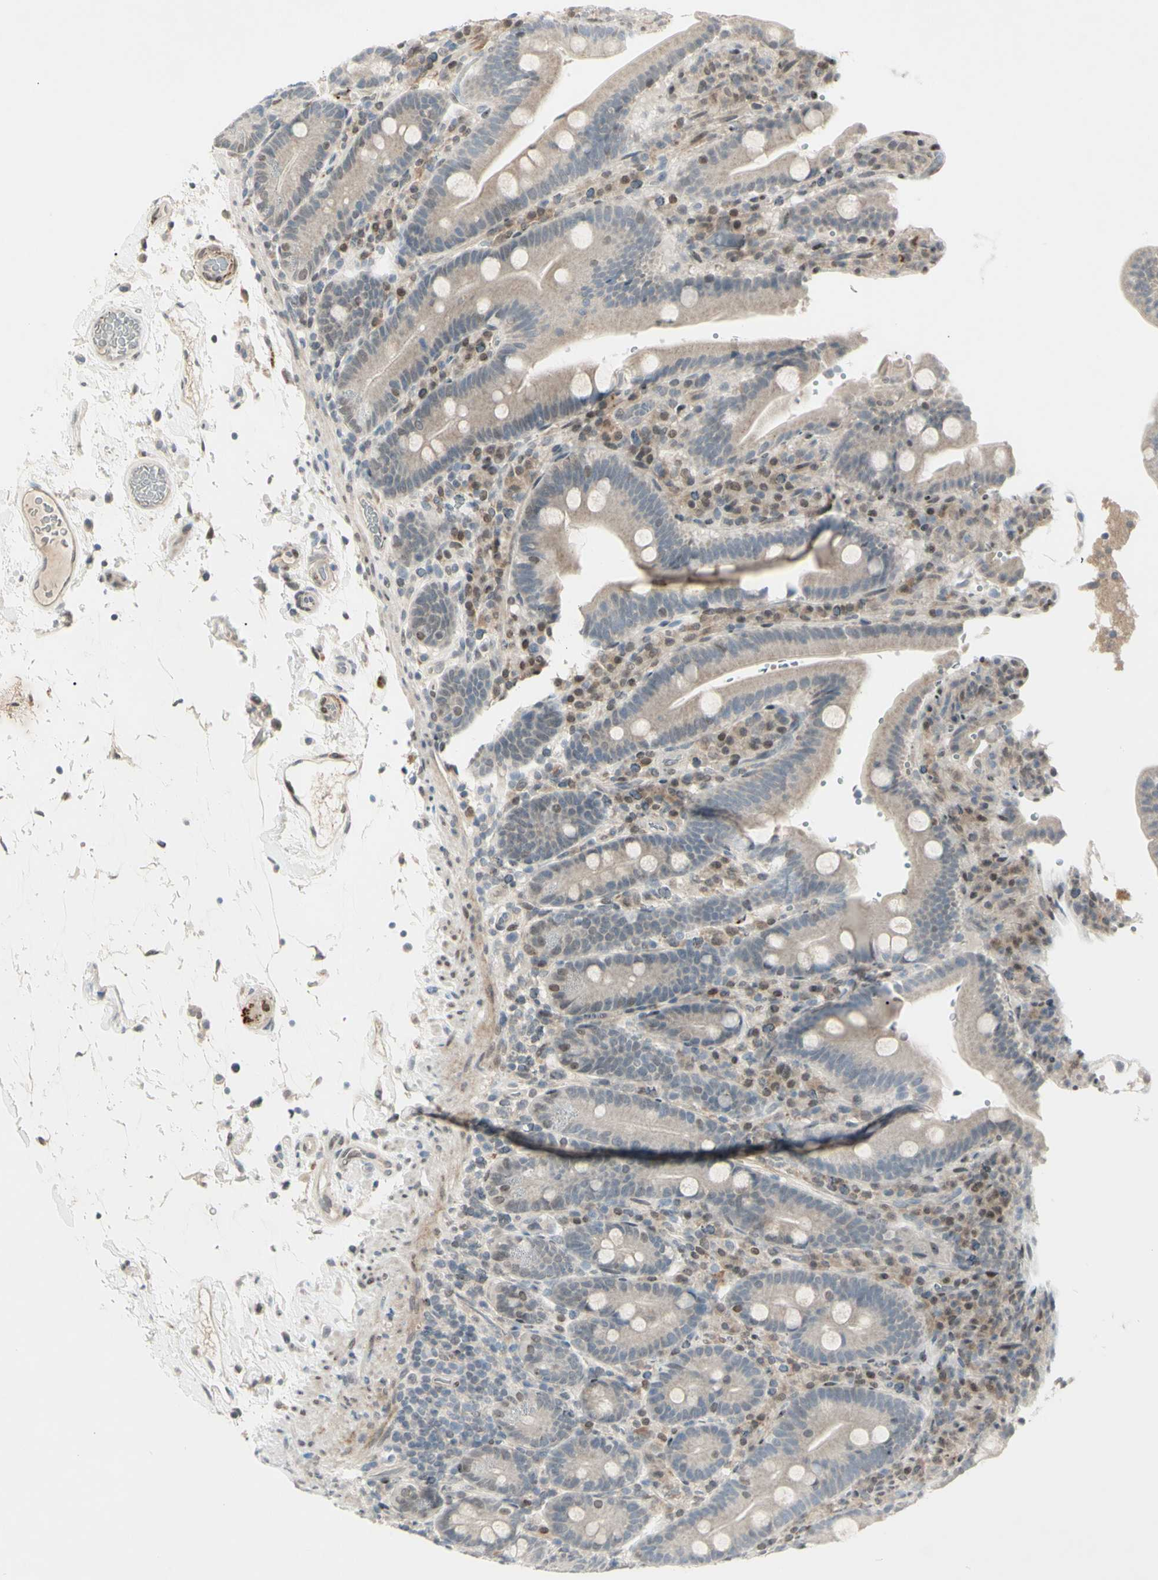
{"staining": {"intensity": "weak", "quantity": ">75%", "location": "cytoplasmic/membranous"}, "tissue": "duodenum", "cell_type": "Glandular cells", "image_type": "normal", "snomed": [{"axis": "morphology", "description": "Normal tissue, NOS"}, {"axis": "topography", "description": "Small intestine, NOS"}], "caption": "Immunohistochemistry staining of normal duodenum, which displays low levels of weak cytoplasmic/membranous staining in about >75% of glandular cells indicating weak cytoplasmic/membranous protein expression. The staining was performed using DAB (3,3'-diaminobenzidine) (brown) for protein detection and nuclei were counterstained in hematoxylin (blue).", "gene": "FGFR2", "patient": {"sex": "female", "age": 71}}